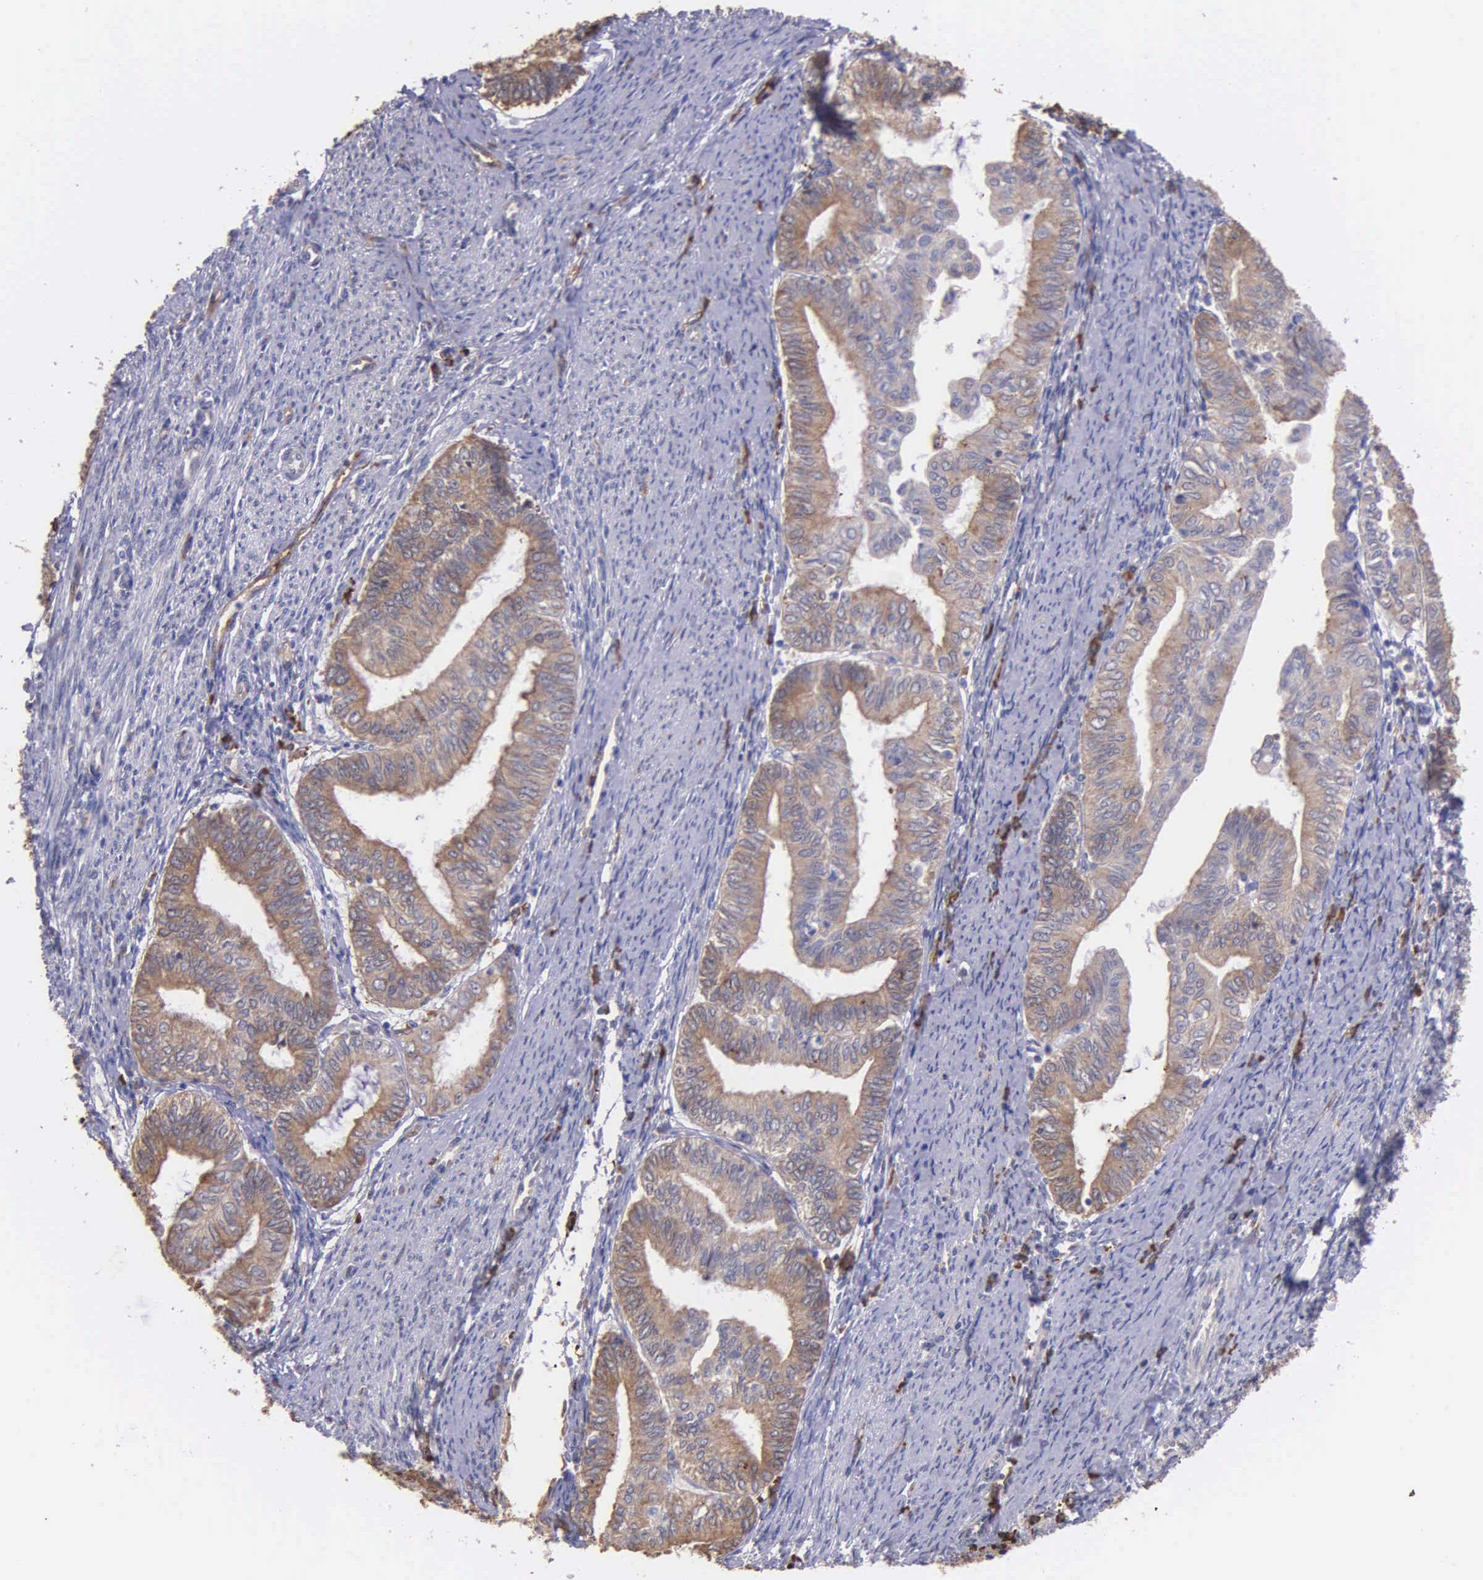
{"staining": {"intensity": "moderate", "quantity": ">75%", "location": "cytoplasmic/membranous"}, "tissue": "endometrial cancer", "cell_type": "Tumor cells", "image_type": "cancer", "snomed": [{"axis": "morphology", "description": "Adenocarcinoma, NOS"}, {"axis": "topography", "description": "Endometrium"}], "caption": "Moderate cytoplasmic/membranous staining for a protein is seen in about >75% of tumor cells of adenocarcinoma (endometrial) using immunohistochemistry.", "gene": "ZC3H12B", "patient": {"sex": "female", "age": 66}}